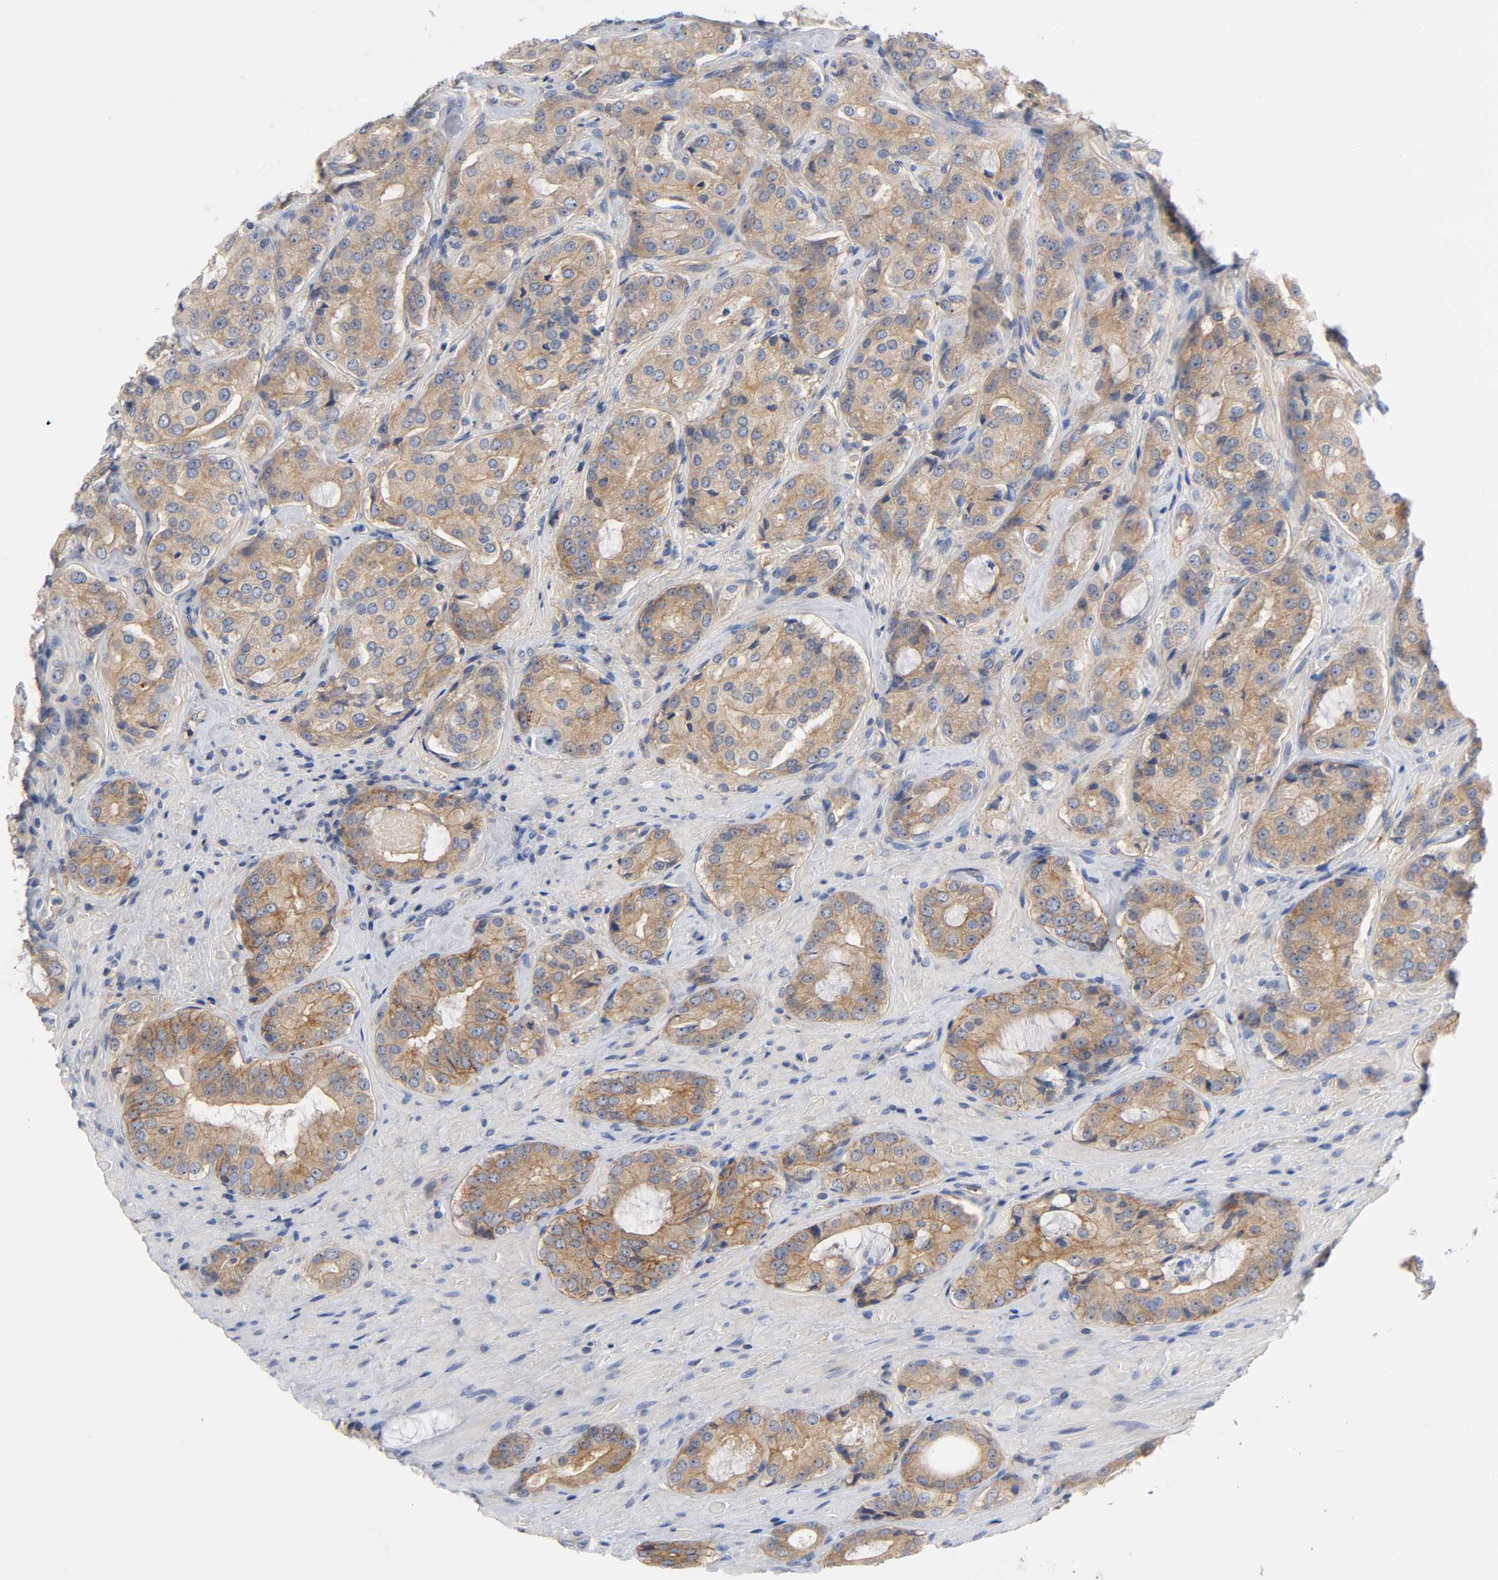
{"staining": {"intensity": "moderate", "quantity": ">75%", "location": "cytoplasmic/membranous"}, "tissue": "prostate cancer", "cell_type": "Tumor cells", "image_type": "cancer", "snomed": [{"axis": "morphology", "description": "Adenocarcinoma, High grade"}, {"axis": "topography", "description": "Prostate"}], "caption": "Protein analysis of prostate cancer (adenocarcinoma (high-grade)) tissue displays moderate cytoplasmic/membranous expression in about >75% of tumor cells. (DAB IHC with brightfield microscopy, high magnification).", "gene": "SRC", "patient": {"sex": "male", "age": 72}}